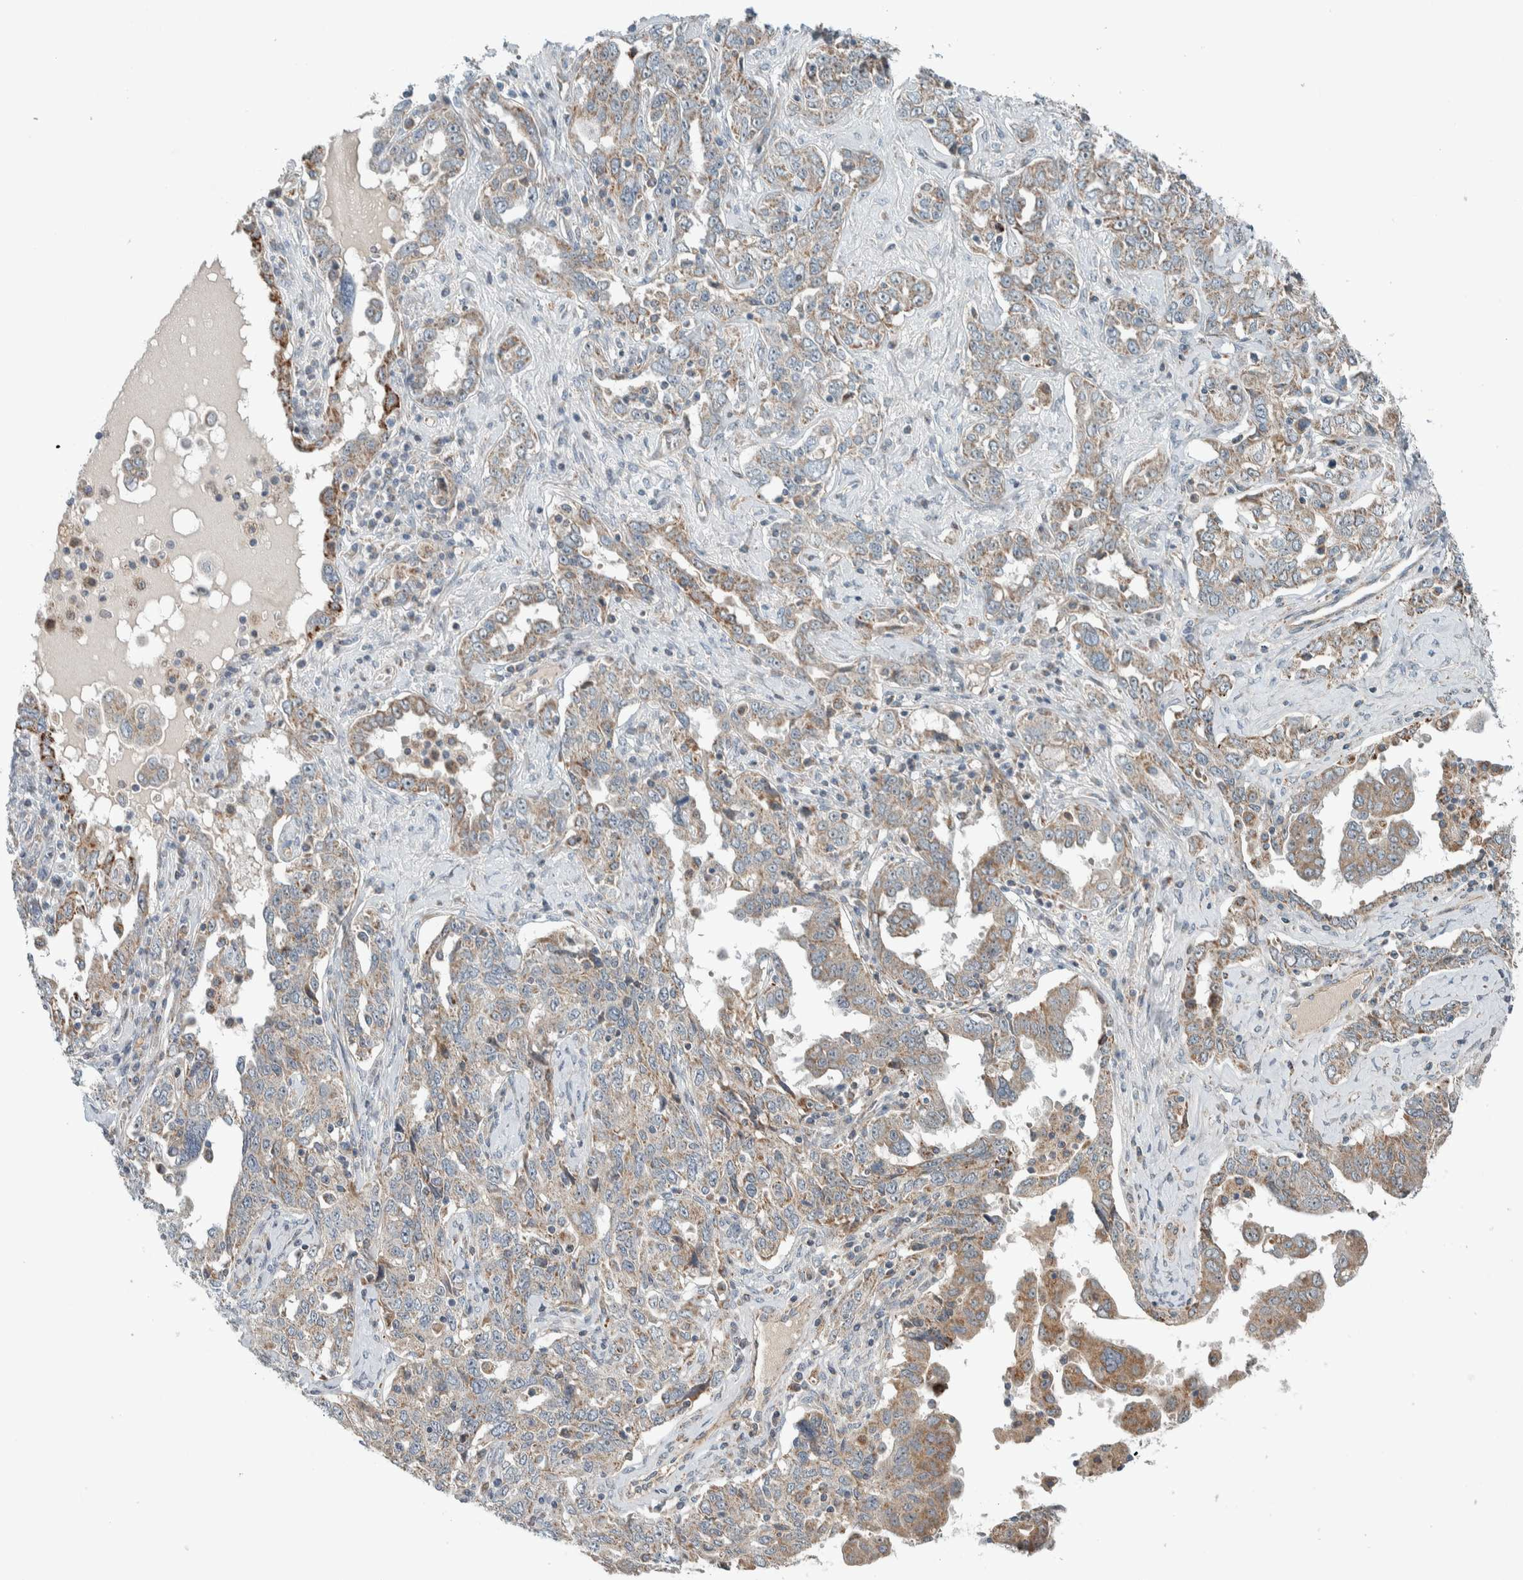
{"staining": {"intensity": "weak", "quantity": ">75%", "location": "cytoplasmic/membranous"}, "tissue": "ovarian cancer", "cell_type": "Tumor cells", "image_type": "cancer", "snomed": [{"axis": "morphology", "description": "Carcinoma, endometroid"}, {"axis": "topography", "description": "Ovary"}], "caption": "Immunohistochemical staining of ovarian cancer shows low levels of weak cytoplasmic/membranous protein staining in approximately >75% of tumor cells.", "gene": "SLFN12L", "patient": {"sex": "female", "age": 62}}